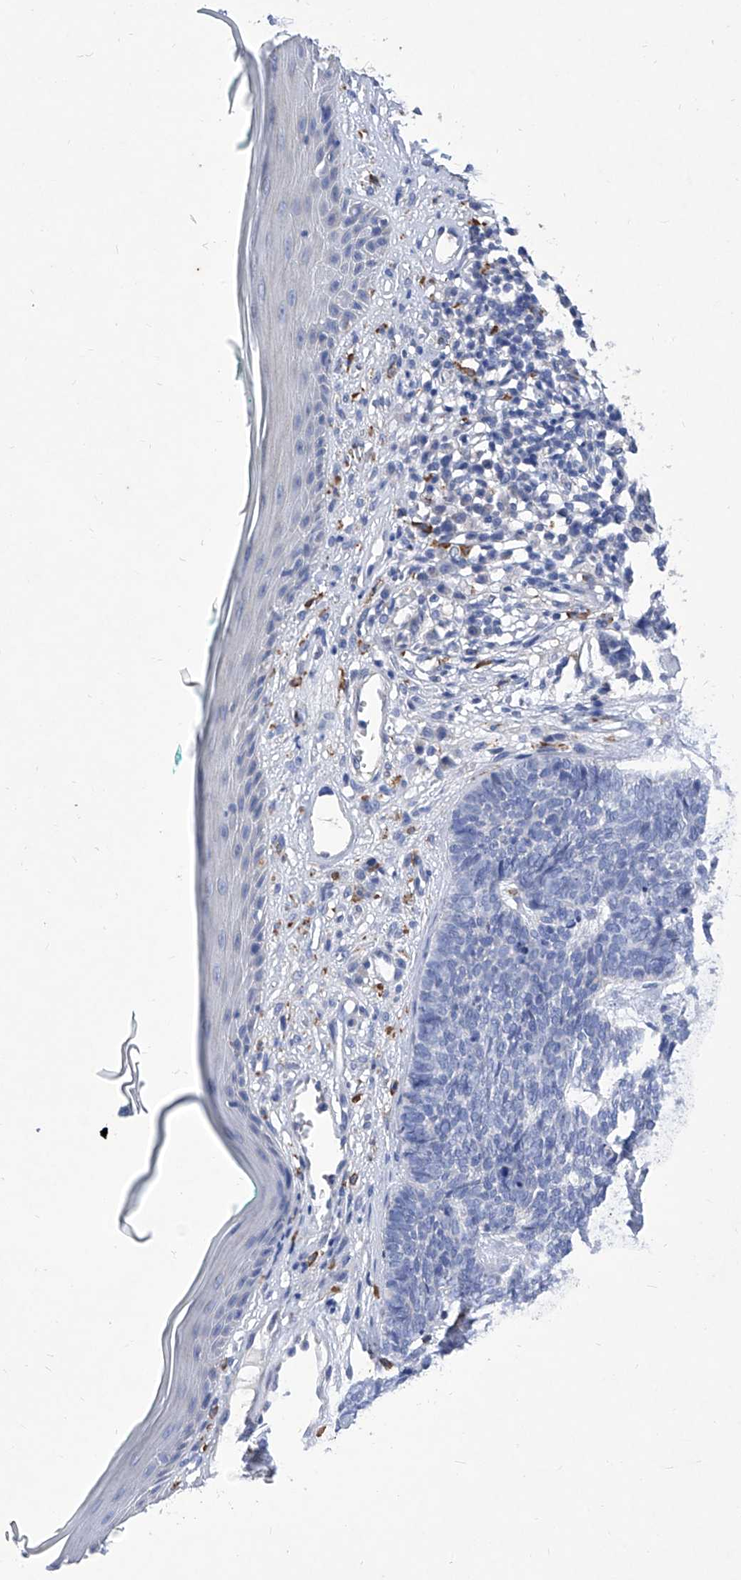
{"staining": {"intensity": "negative", "quantity": "none", "location": "none"}, "tissue": "skin cancer", "cell_type": "Tumor cells", "image_type": "cancer", "snomed": [{"axis": "morphology", "description": "Basal cell carcinoma"}, {"axis": "topography", "description": "Skin"}], "caption": "Immunohistochemical staining of human skin basal cell carcinoma displays no significant positivity in tumor cells.", "gene": "IFNL2", "patient": {"sex": "female", "age": 84}}